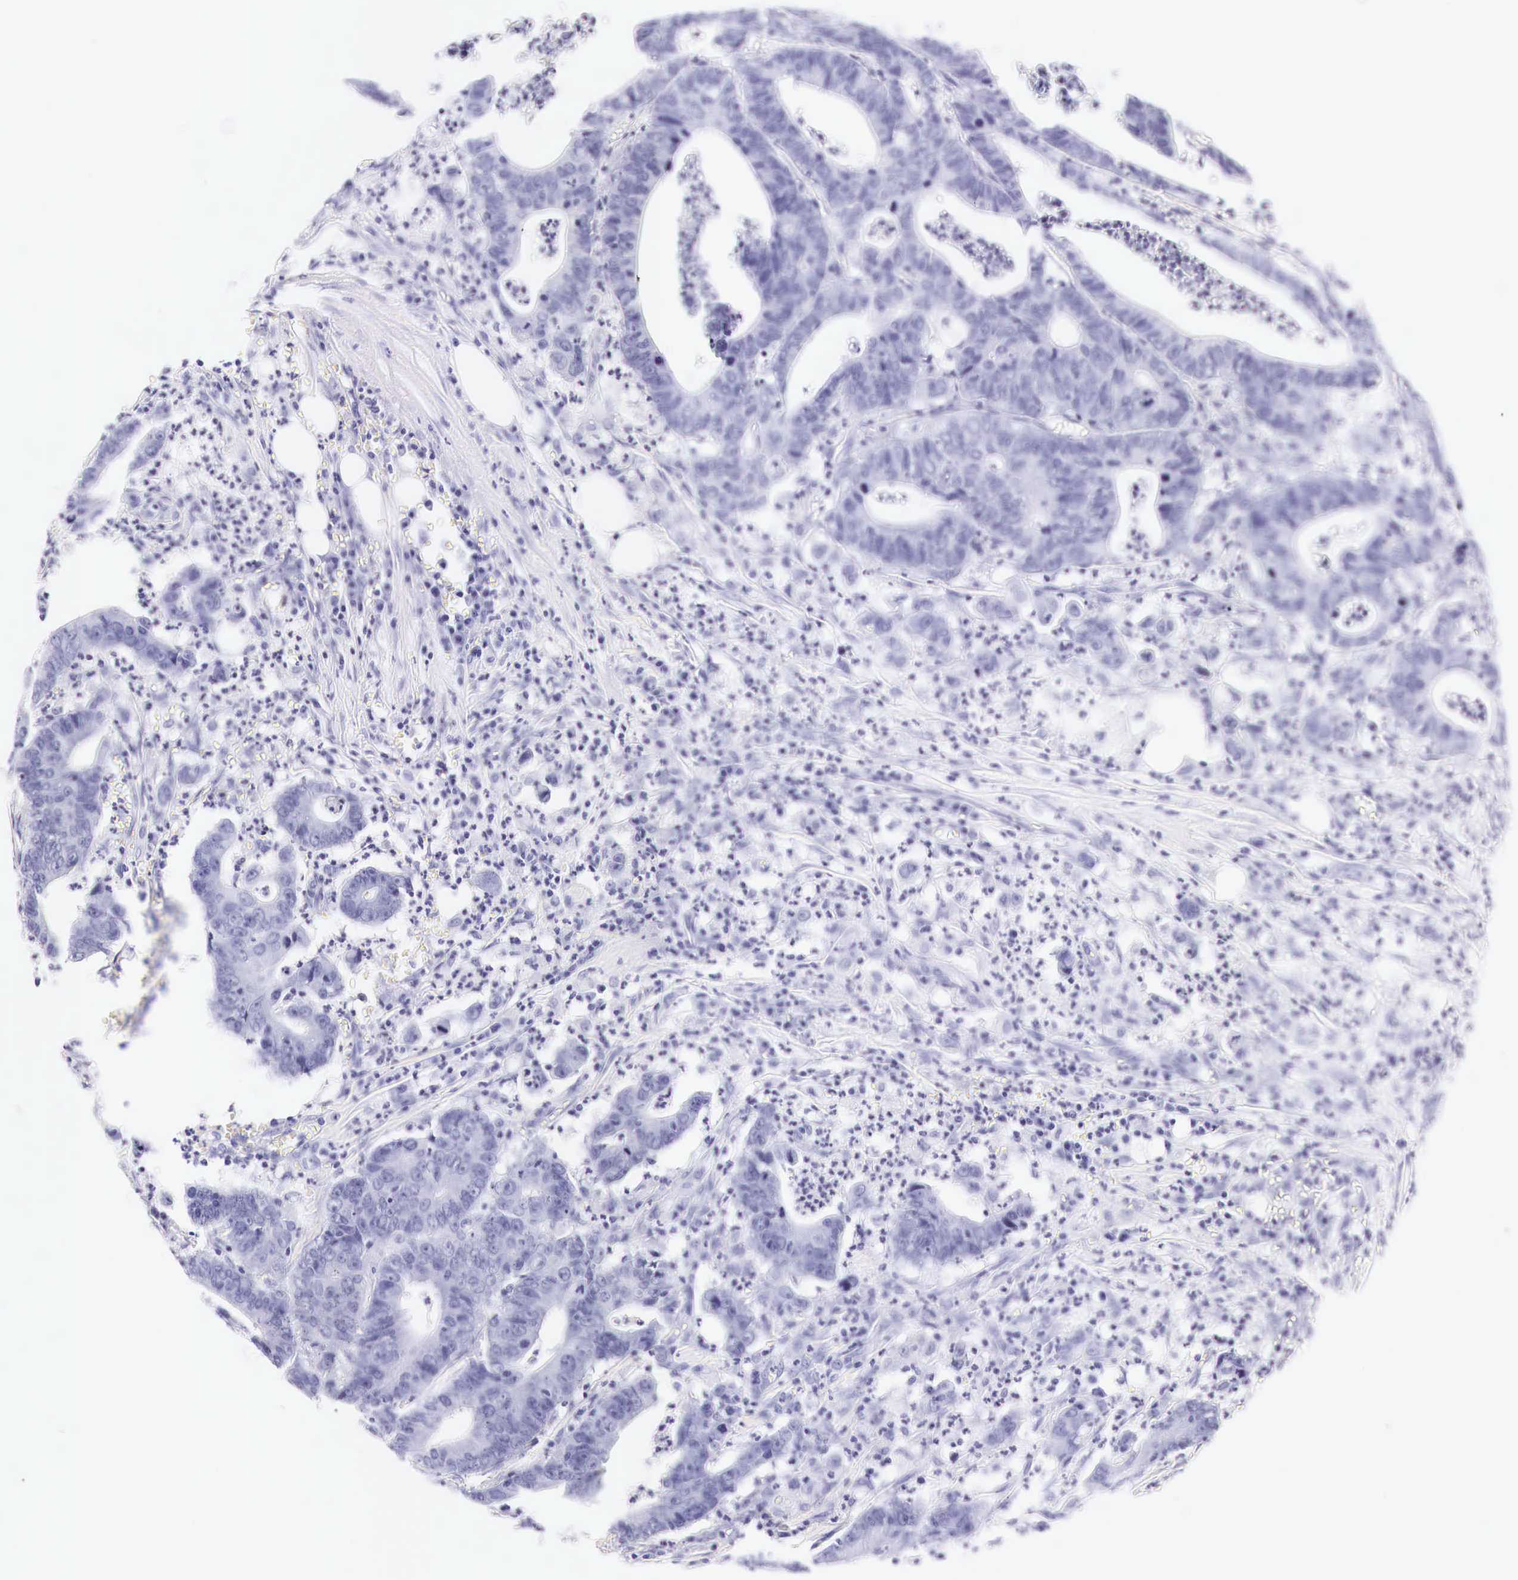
{"staining": {"intensity": "negative", "quantity": "none", "location": "none"}, "tissue": "colorectal cancer", "cell_type": "Tumor cells", "image_type": "cancer", "snomed": [{"axis": "morphology", "description": "Adenocarcinoma, NOS"}, {"axis": "topography", "description": "Colon"}], "caption": "This photomicrograph is of colorectal cancer (adenocarcinoma) stained with IHC to label a protein in brown with the nuclei are counter-stained blue. There is no expression in tumor cells.", "gene": "ACP3", "patient": {"sex": "female", "age": 76}}